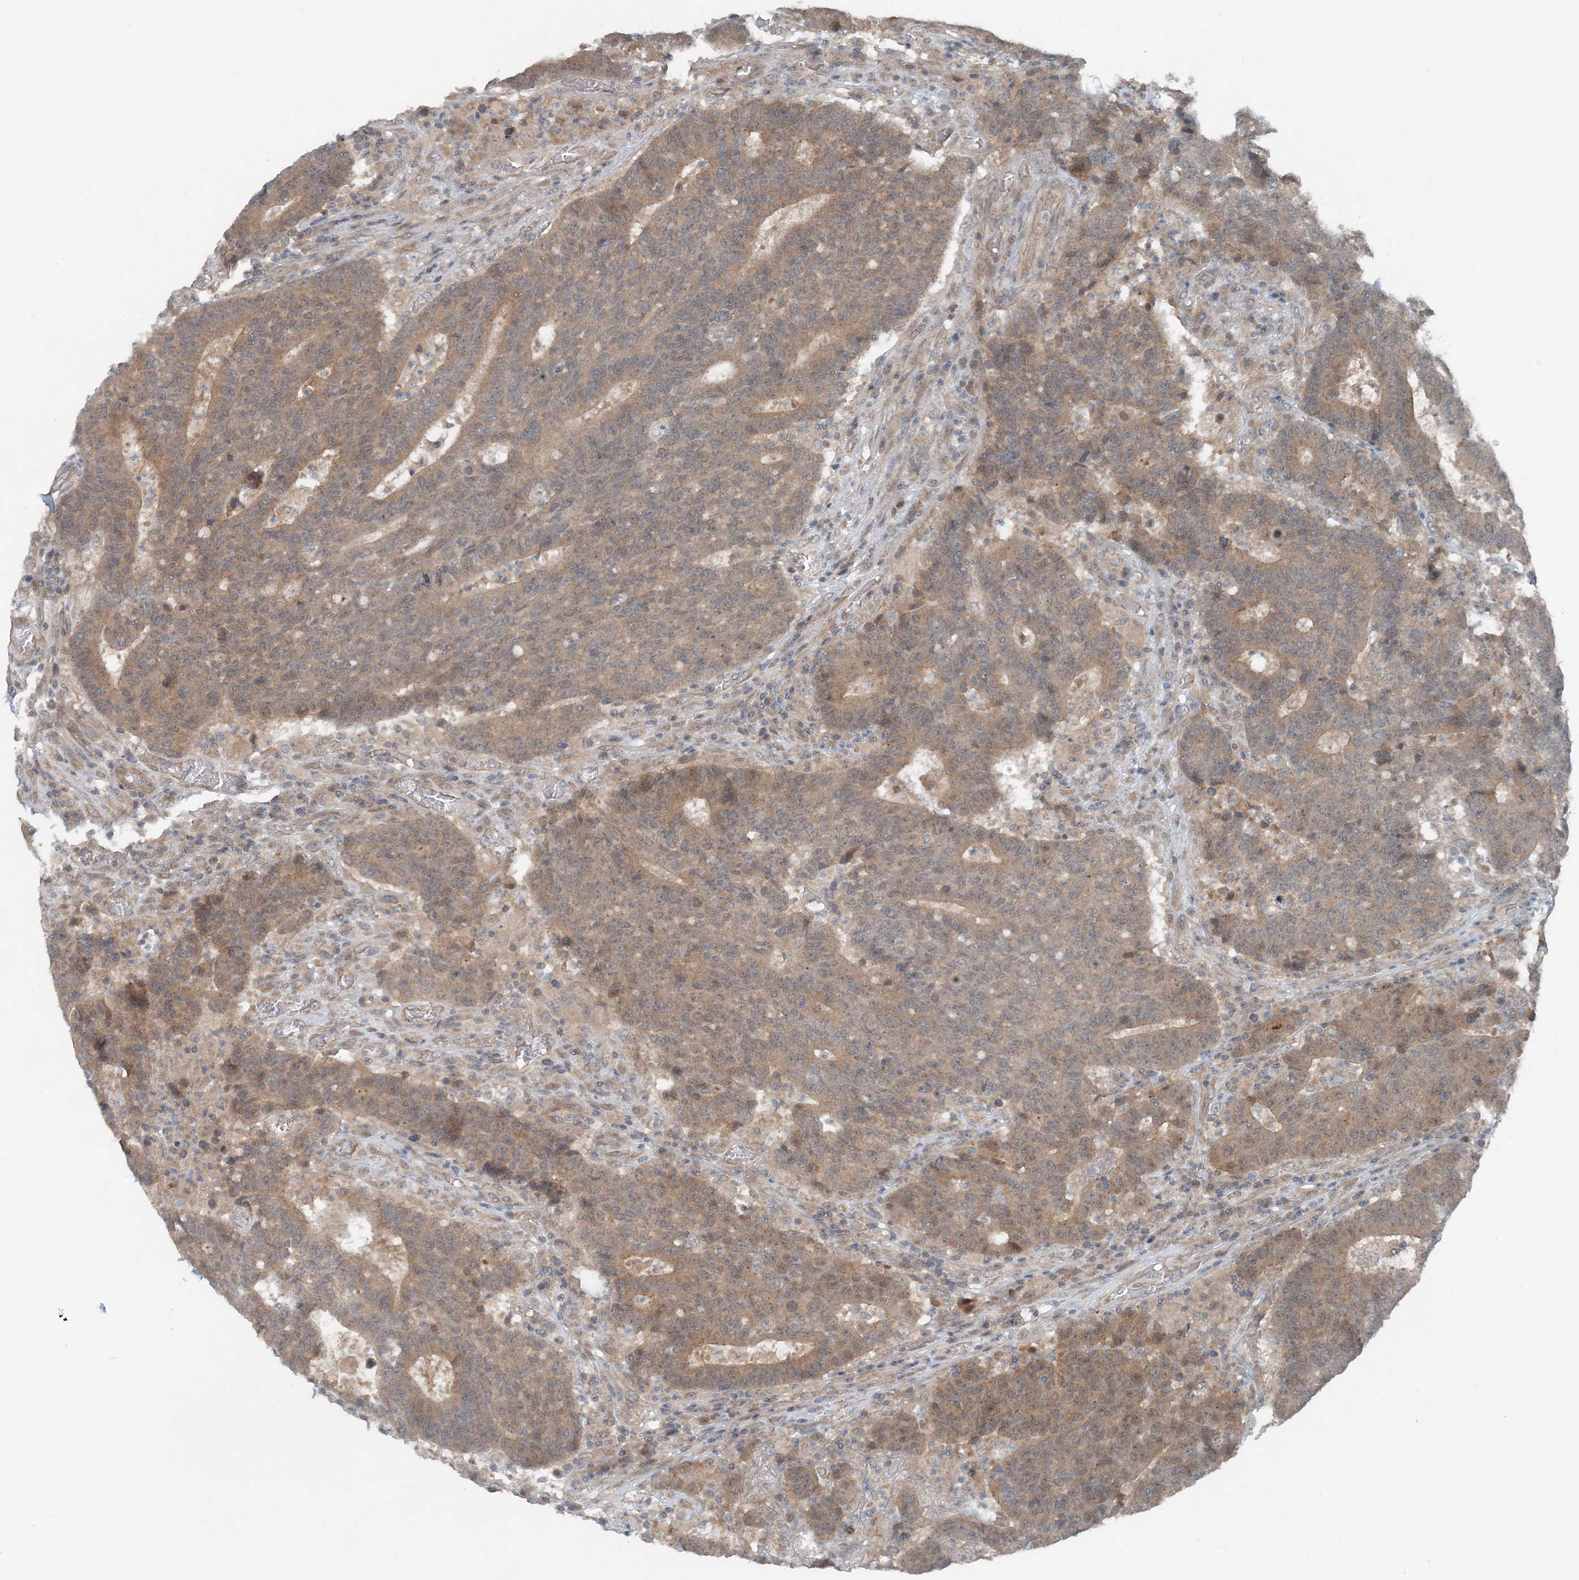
{"staining": {"intensity": "moderate", "quantity": ">75%", "location": "cytoplasmic/membranous"}, "tissue": "colorectal cancer", "cell_type": "Tumor cells", "image_type": "cancer", "snomed": [{"axis": "morphology", "description": "Adenocarcinoma, NOS"}, {"axis": "topography", "description": "Colon"}], "caption": "Brown immunohistochemical staining in colorectal adenocarcinoma exhibits moderate cytoplasmic/membranous positivity in approximately >75% of tumor cells. Using DAB (brown) and hematoxylin (blue) stains, captured at high magnification using brightfield microscopy.", "gene": "MITD1", "patient": {"sex": "female", "age": 75}}